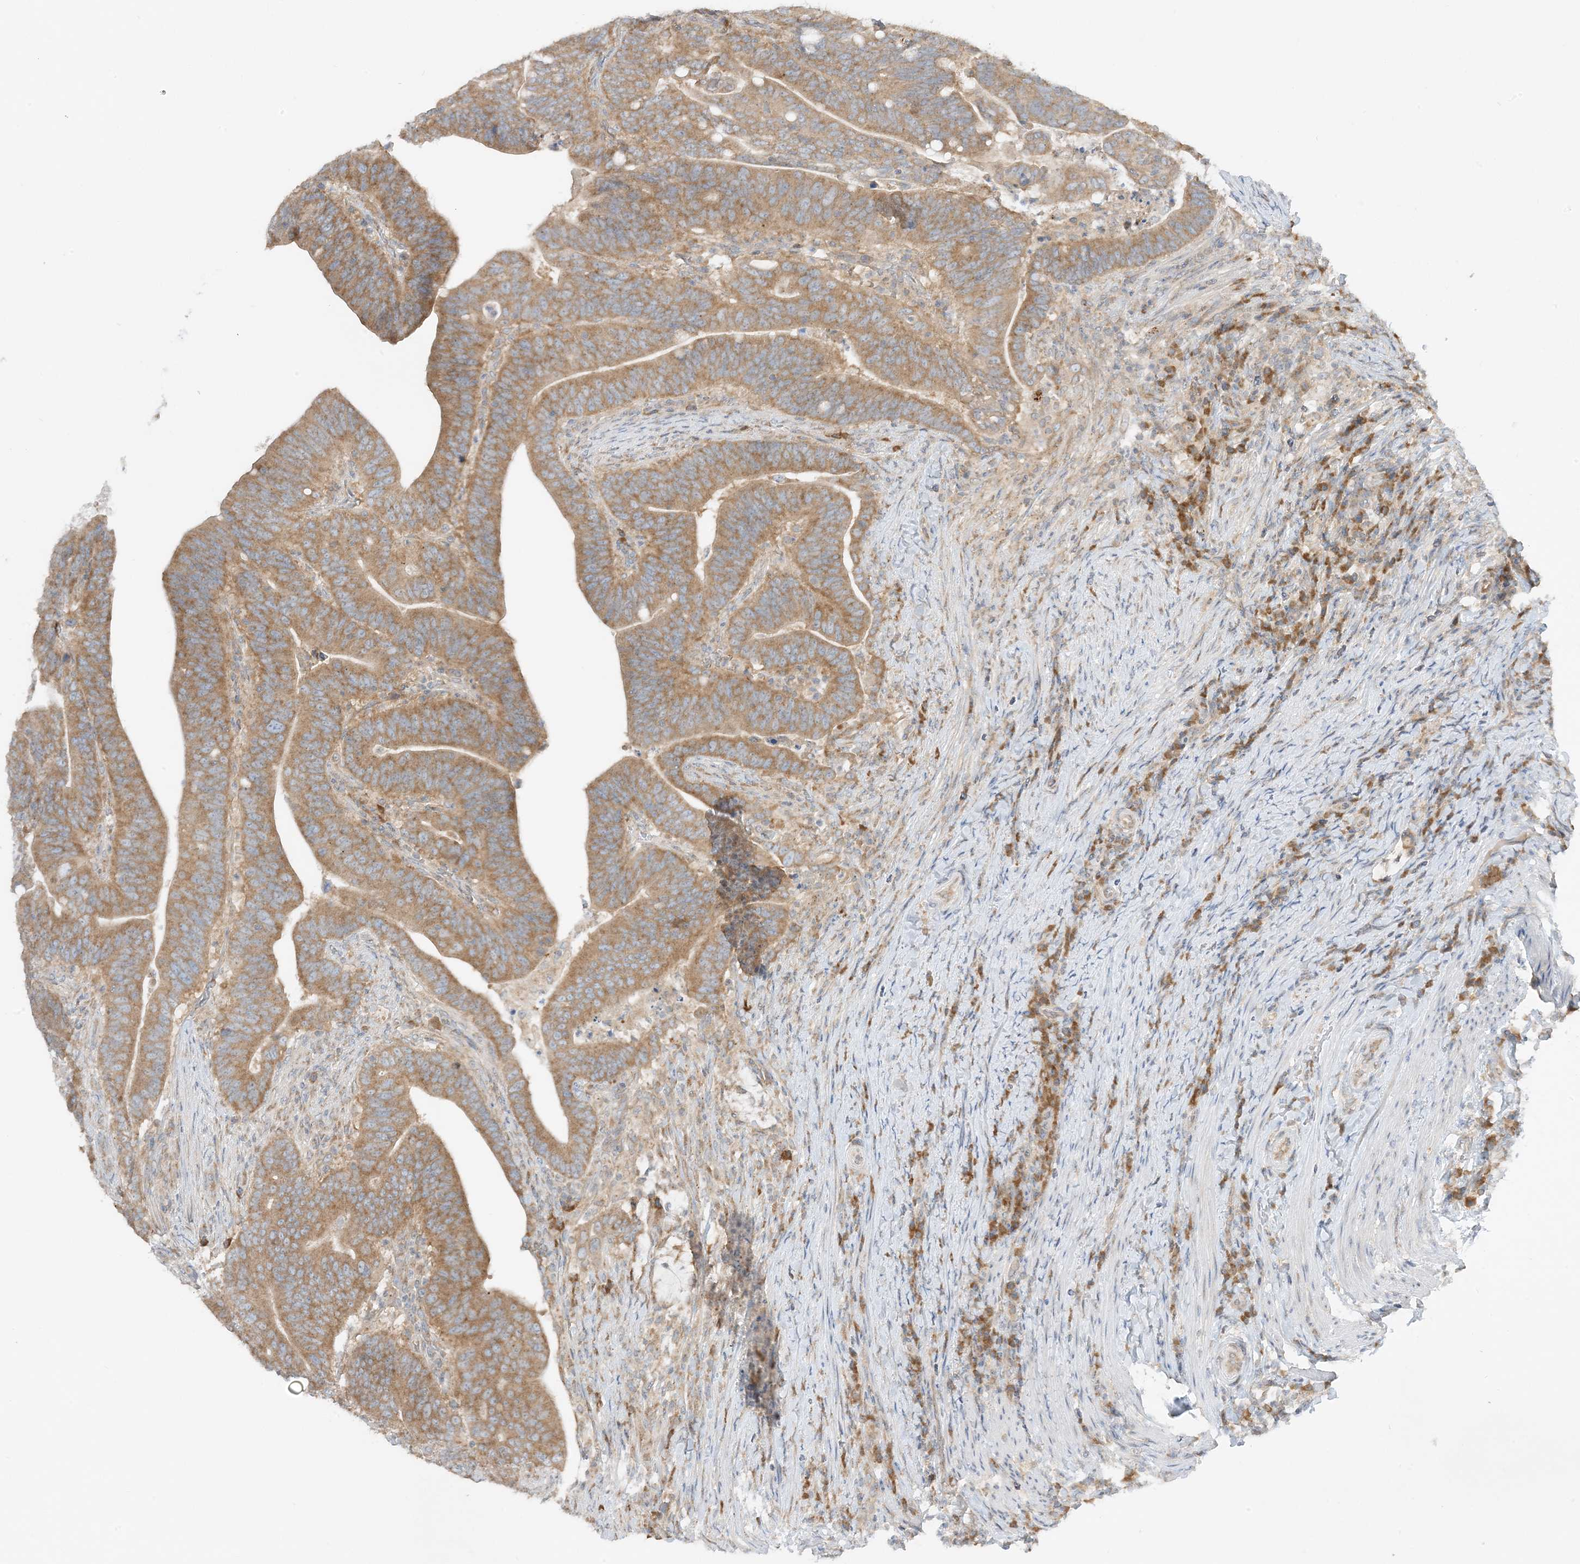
{"staining": {"intensity": "moderate", "quantity": ">75%", "location": "cytoplasmic/membranous"}, "tissue": "colorectal cancer", "cell_type": "Tumor cells", "image_type": "cancer", "snomed": [{"axis": "morphology", "description": "Adenocarcinoma, NOS"}, {"axis": "topography", "description": "Colon"}], "caption": "A brown stain shows moderate cytoplasmic/membranous positivity of a protein in human adenocarcinoma (colorectal) tumor cells.", "gene": "RPP40", "patient": {"sex": "female", "age": 66}}